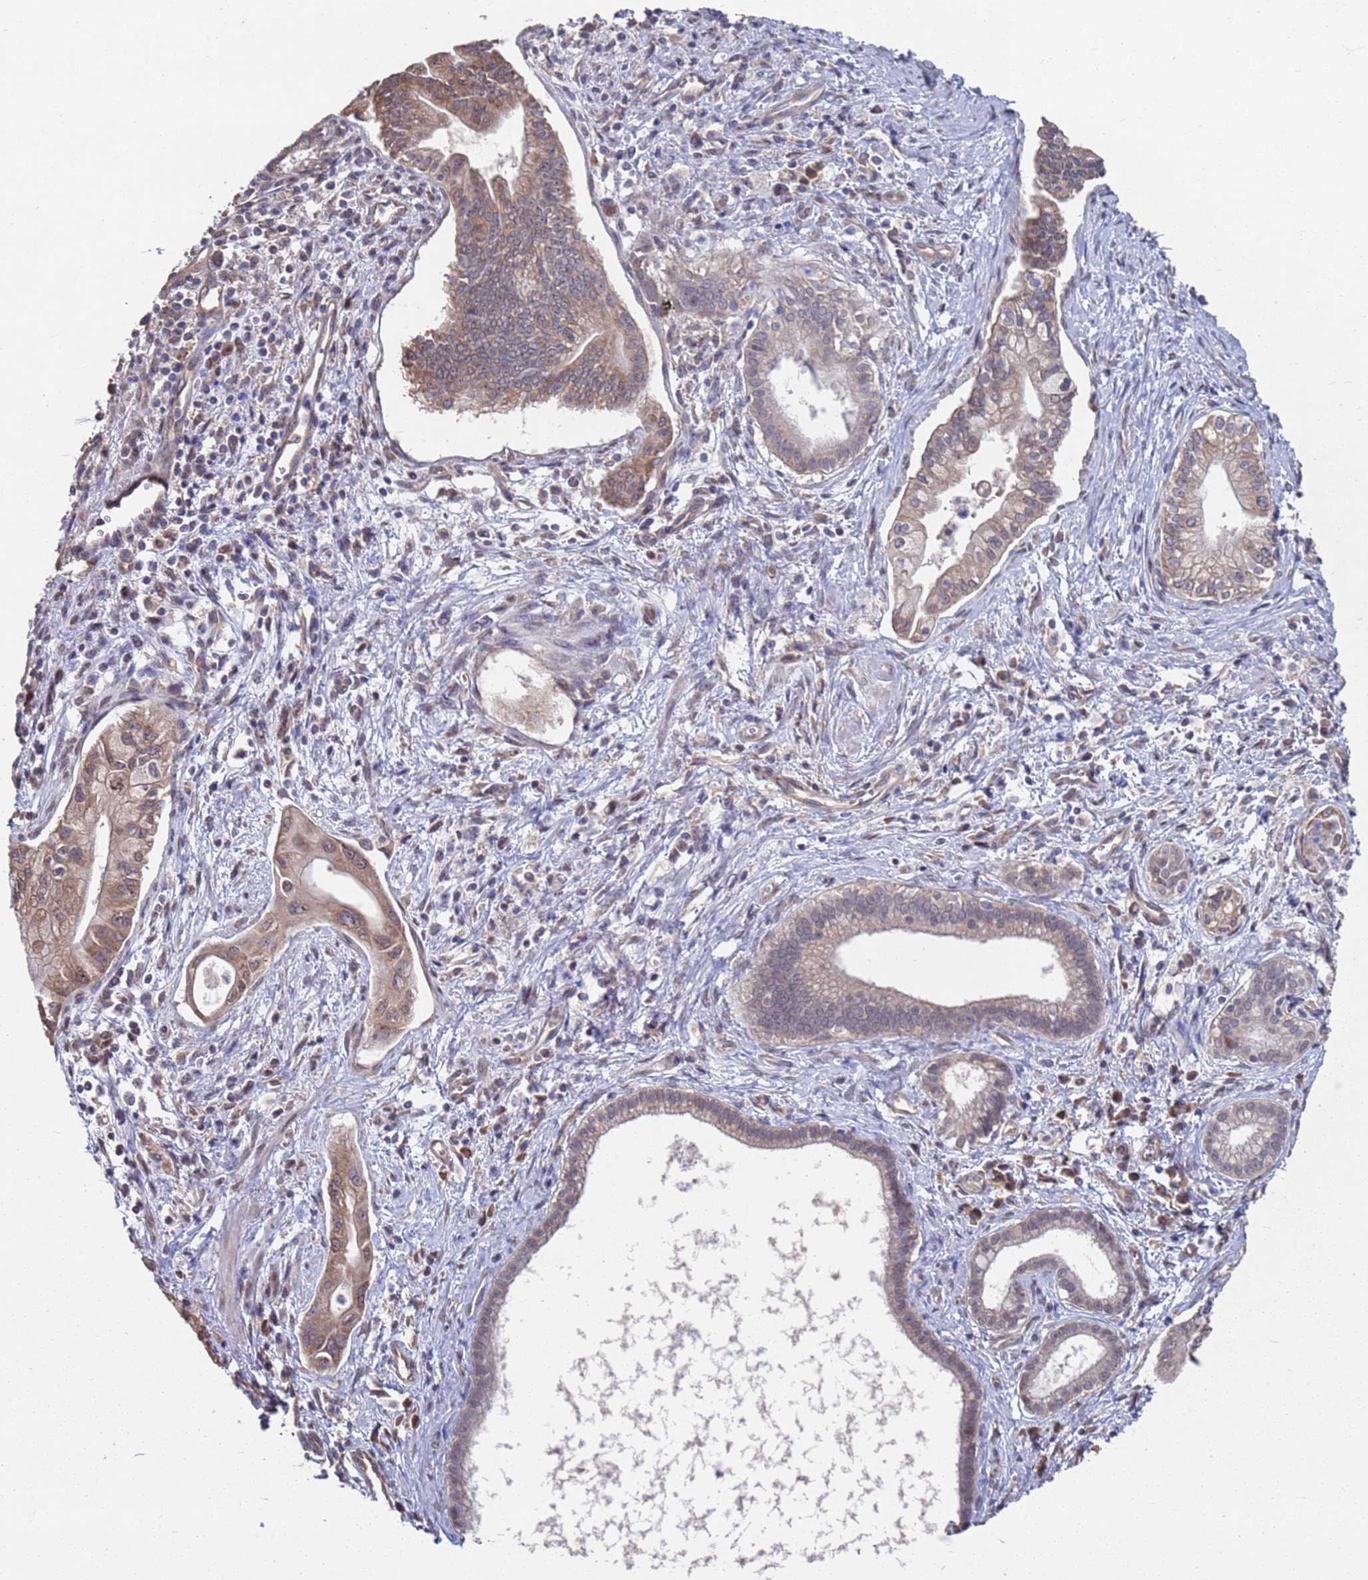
{"staining": {"intensity": "moderate", "quantity": ">75%", "location": "cytoplasmic/membranous"}, "tissue": "pancreatic cancer", "cell_type": "Tumor cells", "image_type": "cancer", "snomed": [{"axis": "morphology", "description": "Adenocarcinoma, NOS"}, {"axis": "topography", "description": "Pancreas"}], "caption": "Immunohistochemical staining of adenocarcinoma (pancreatic) exhibits medium levels of moderate cytoplasmic/membranous protein staining in about >75% of tumor cells.", "gene": "CFAP119", "patient": {"sex": "male", "age": 78}}